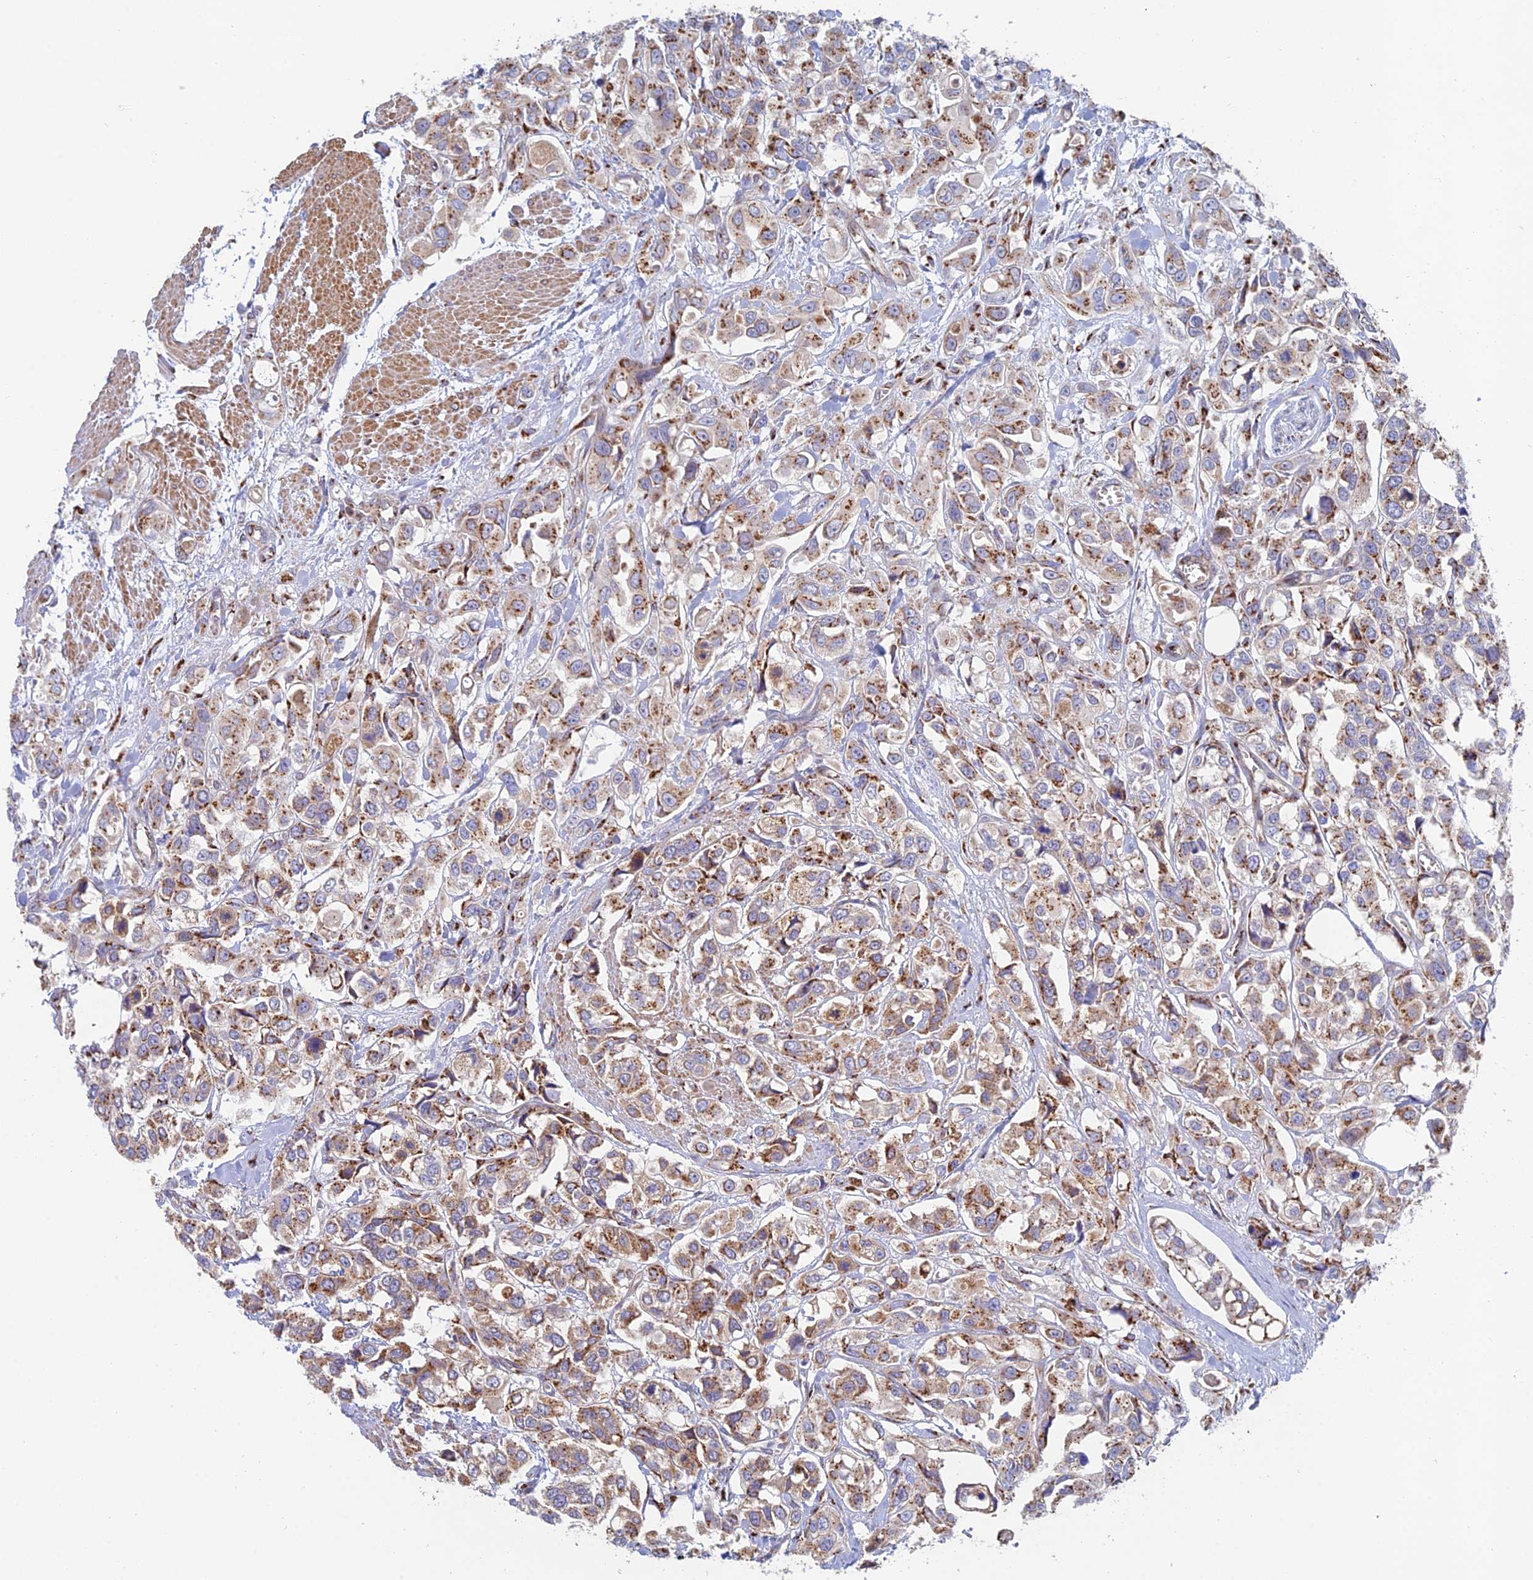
{"staining": {"intensity": "moderate", "quantity": "25%-75%", "location": "cytoplasmic/membranous"}, "tissue": "urothelial cancer", "cell_type": "Tumor cells", "image_type": "cancer", "snomed": [{"axis": "morphology", "description": "Urothelial carcinoma, High grade"}, {"axis": "topography", "description": "Urinary bladder"}], "caption": "Urothelial cancer was stained to show a protein in brown. There is medium levels of moderate cytoplasmic/membranous expression in approximately 25%-75% of tumor cells. (IHC, brightfield microscopy, high magnification).", "gene": "HS2ST1", "patient": {"sex": "male", "age": 67}}